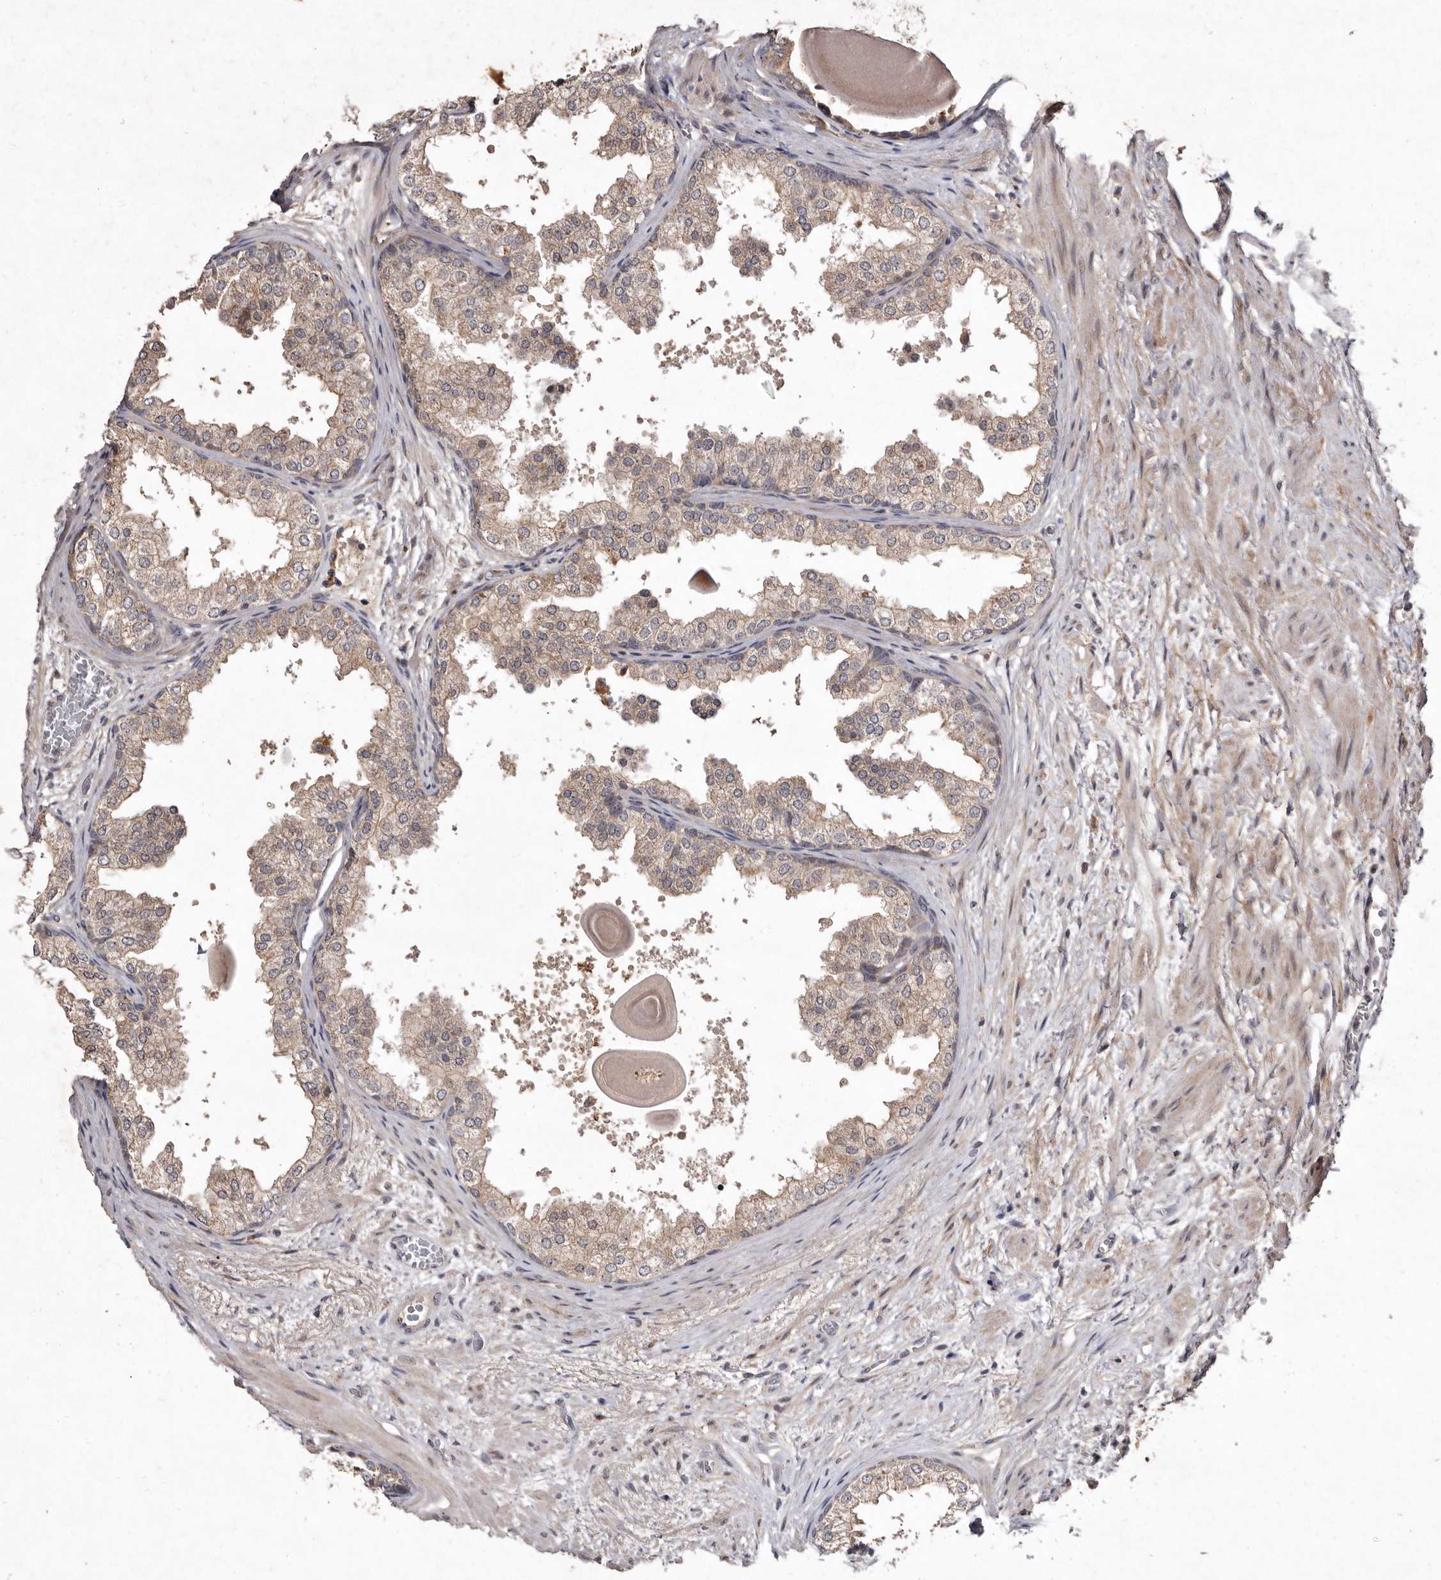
{"staining": {"intensity": "weak", "quantity": ">75%", "location": "cytoplasmic/membranous"}, "tissue": "prostate", "cell_type": "Glandular cells", "image_type": "normal", "snomed": [{"axis": "morphology", "description": "Normal tissue, NOS"}, {"axis": "topography", "description": "Prostate"}], "caption": "IHC staining of unremarkable prostate, which shows low levels of weak cytoplasmic/membranous expression in approximately >75% of glandular cells indicating weak cytoplasmic/membranous protein staining. The staining was performed using DAB (3,3'-diaminobenzidine) (brown) for protein detection and nuclei were counterstained in hematoxylin (blue).", "gene": "FLAD1", "patient": {"sex": "male", "age": 48}}